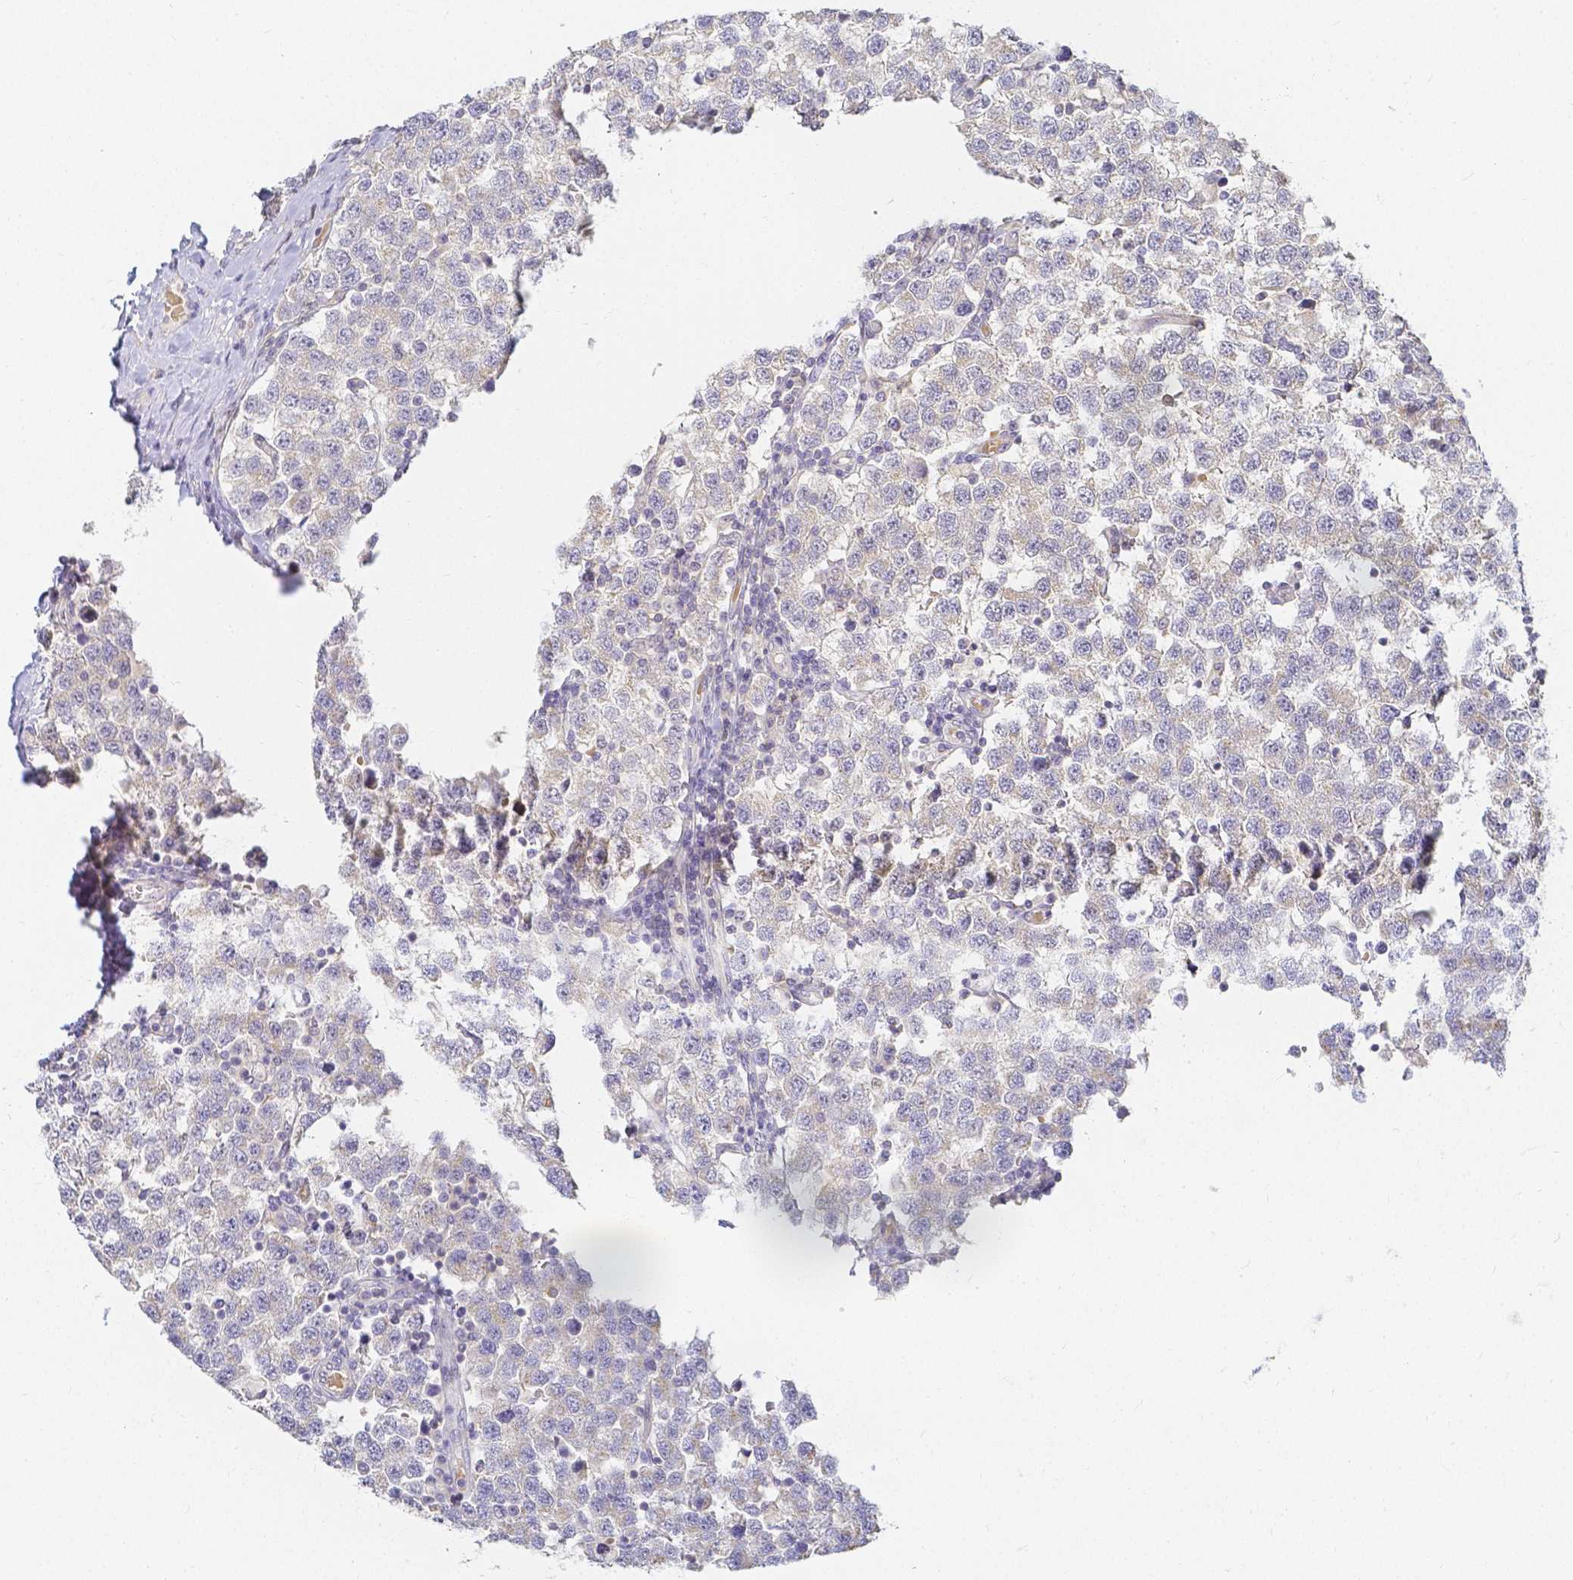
{"staining": {"intensity": "negative", "quantity": "none", "location": "none"}, "tissue": "testis cancer", "cell_type": "Tumor cells", "image_type": "cancer", "snomed": [{"axis": "morphology", "description": "Seminoma, NOS"}, {"axis": "topography", "description": "Testis"}], "caption": "High power microscopy micrograph of an IHC image of seminoma (testis), revealing no significant staining in tumor cells.", "gene": "KCNH1", "patient": {"sex": "male", "age": 34}}